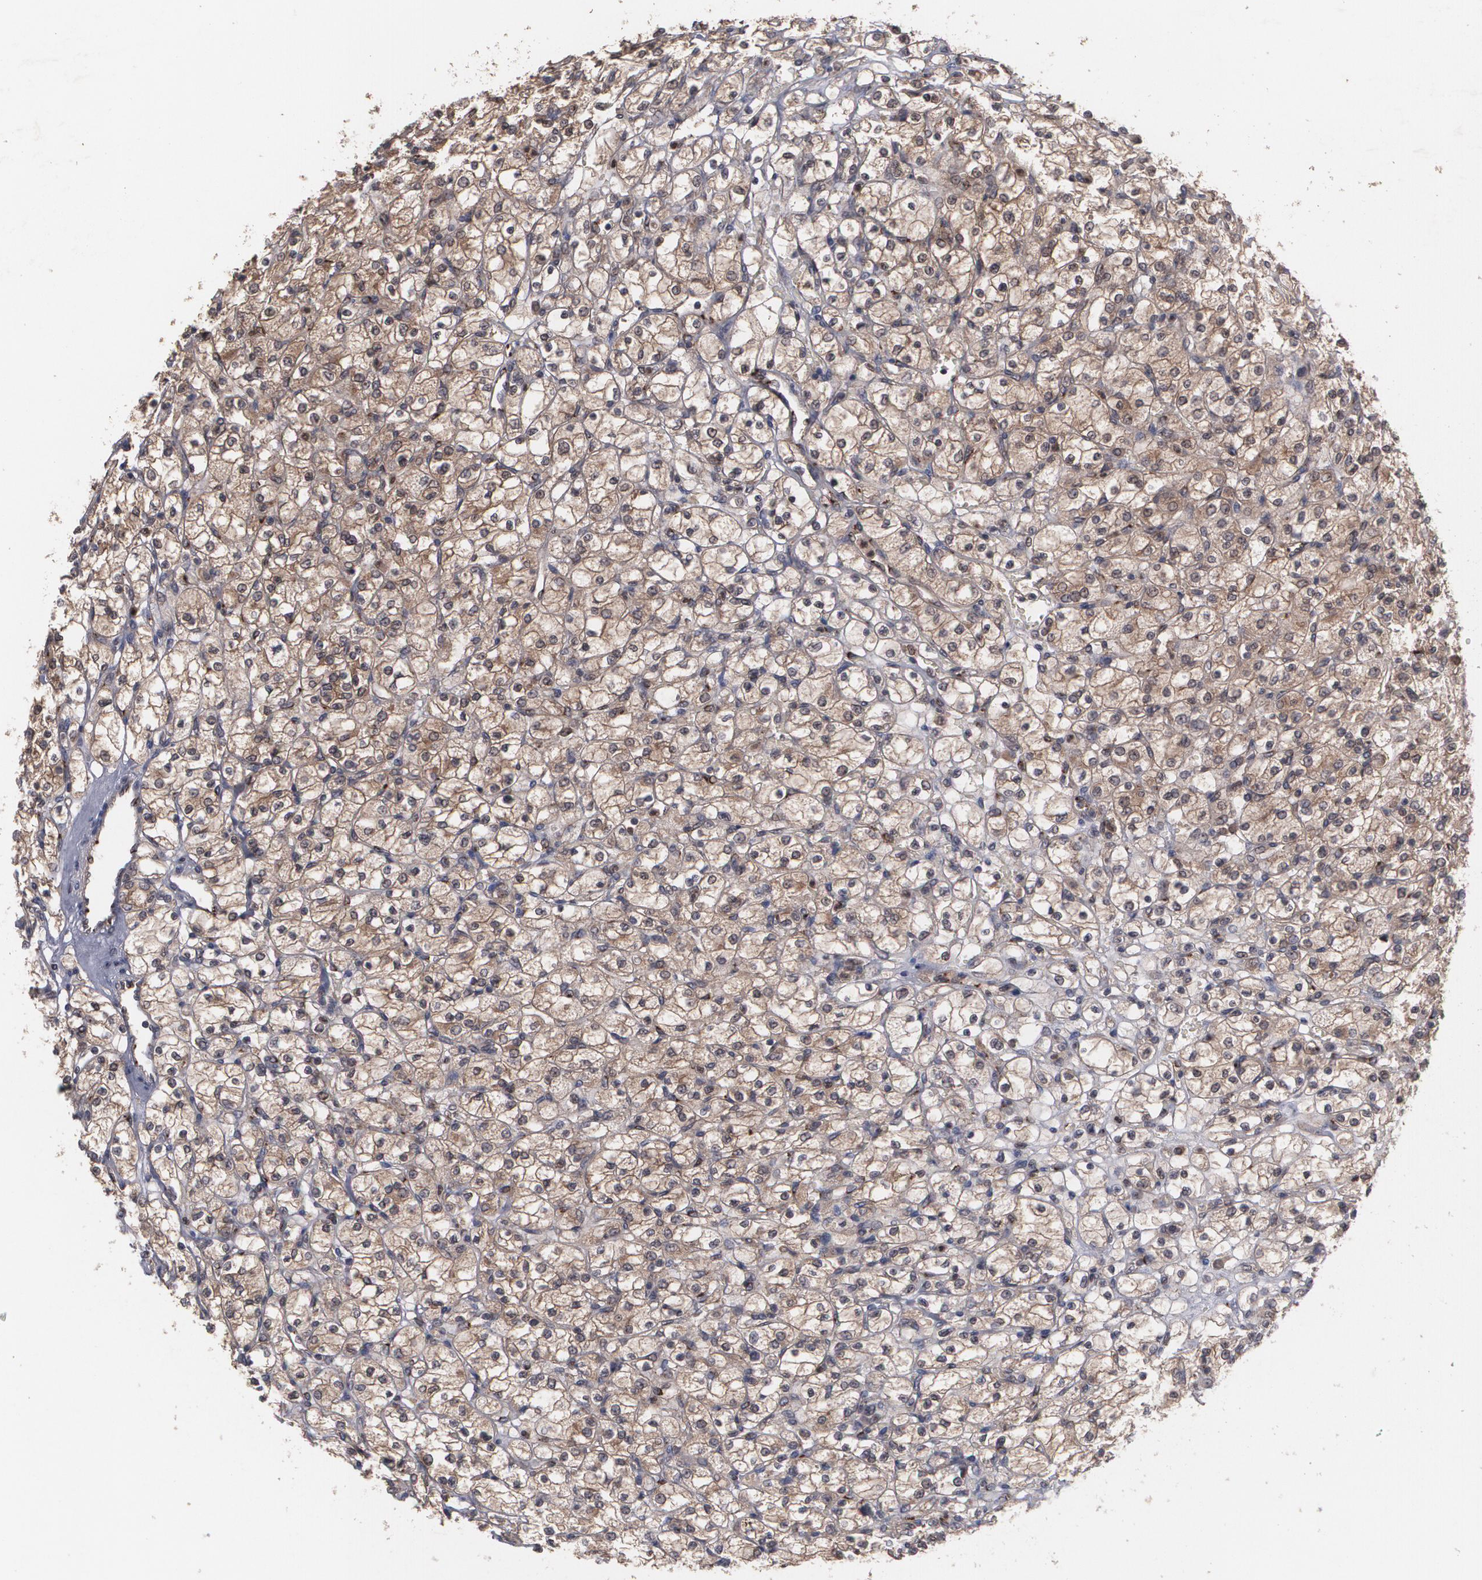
{"staining": {"intensity": "weak", "quantity": ">75%", "location": "cytoplasmic/membranous"}, "tissue": "renal cancer", "cell_type": "Tumor cells", "image_type": "cancer", "snomed": [{"axis": "morphology", "description": "Adenocarcinoma, NOS"}, {"axis": "topography", "description": "Kidney"}], "caption": "There is low levels of weak cytoplasmic/membranous expression in tumor cells of renal cancer, as demonstrated by immunohistochemical staining (brown color).", "gene": "HTT", "patient": {"sex": "female", "age": 83}}